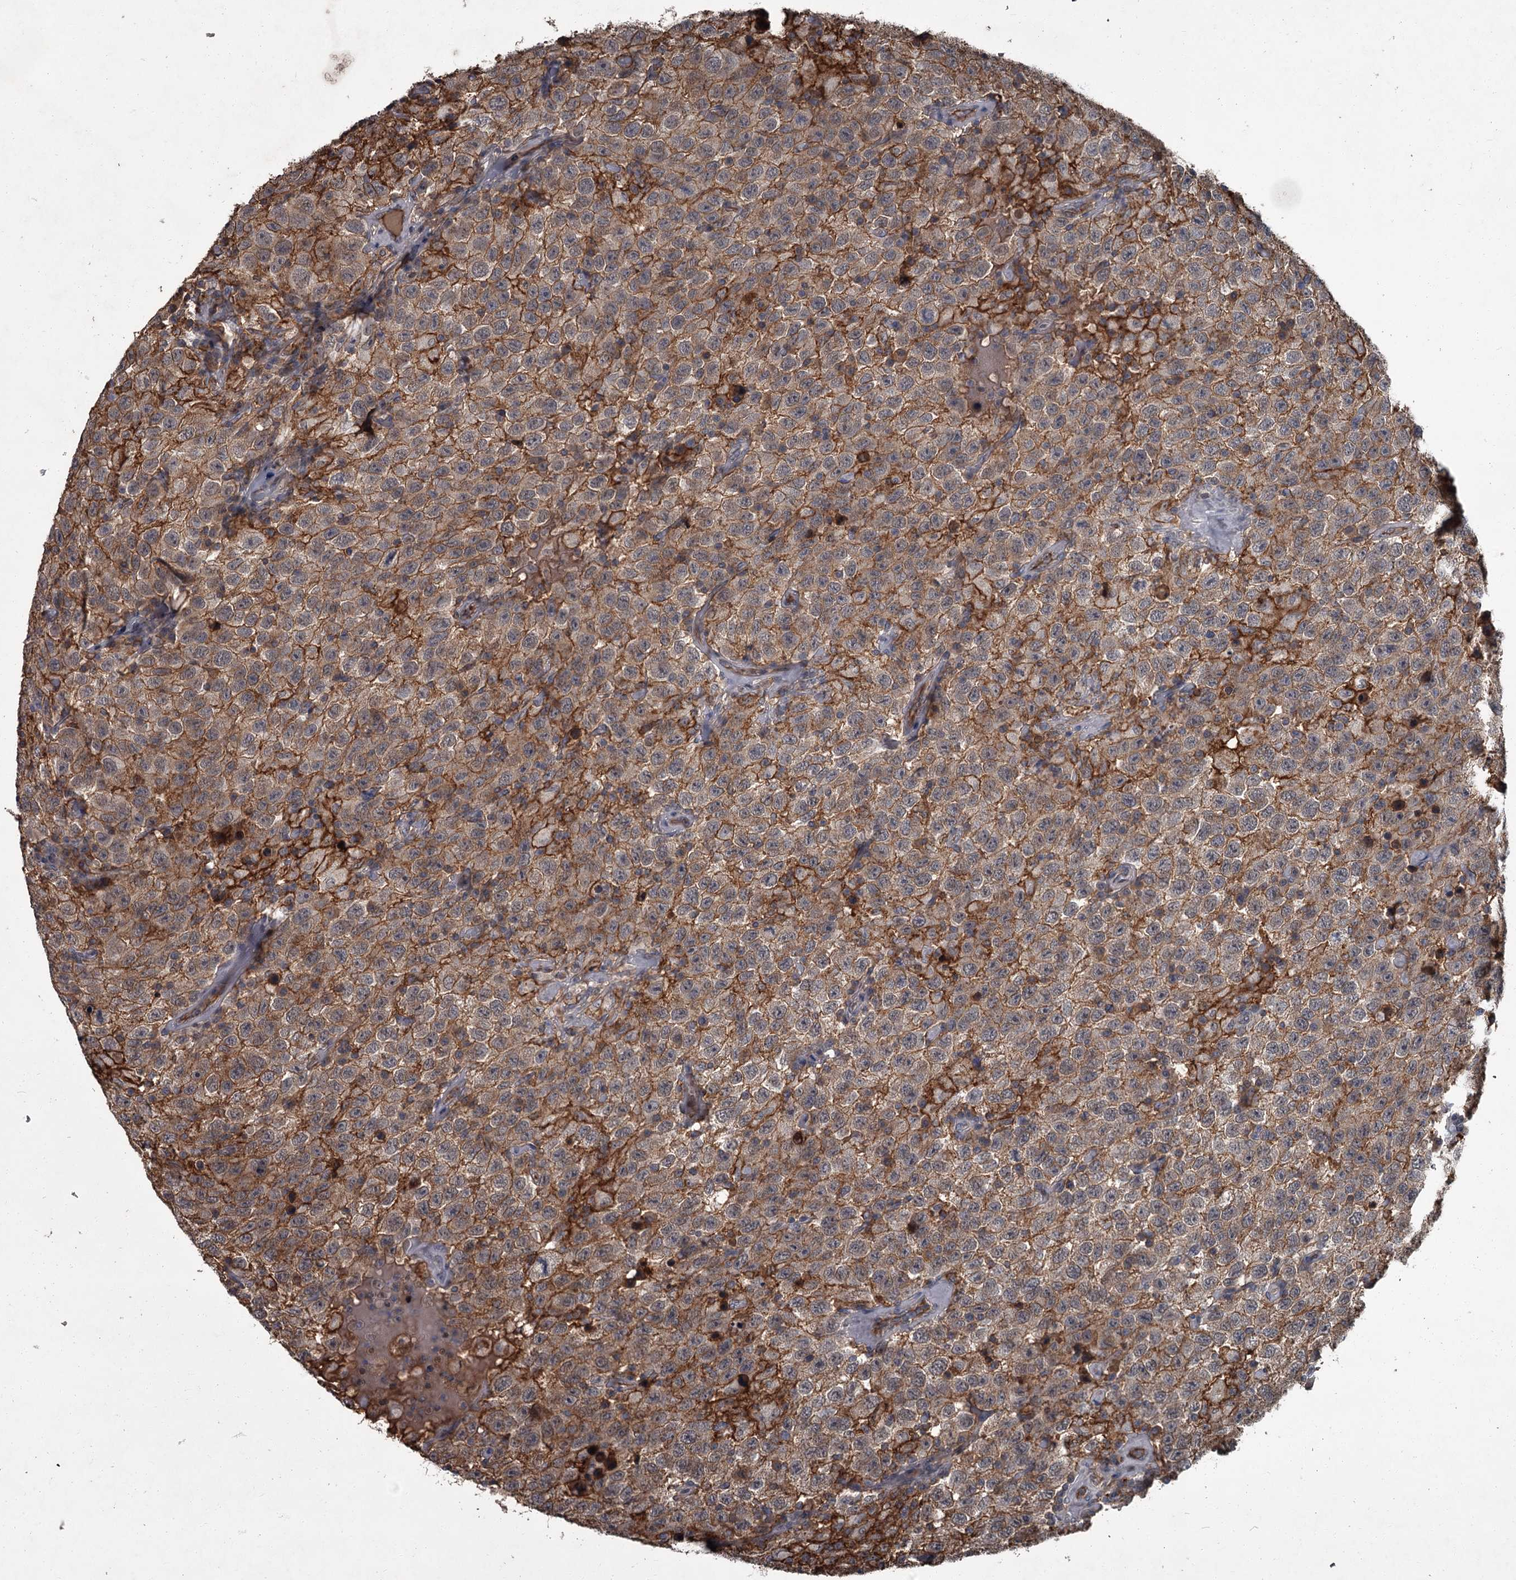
{"staining": {"intensity": "moderate", "quantity": ">75%", "location": "cytoplasmic/membranous"}, "tissue": "testis cancer", "cell_type": "Tumor cells", "image_type": "cancer", "snomed": [{"axis": "morphology", "description": "Seminoma, NOS"}, {"axis": "topography", "description": "Testis"}], "caption": "Protein staining of testis cancer tissue demonstrates moderate cytoplasmic/membranous staining in about >75% of tumor cells. (DAB (3,3'-diaminobenzidine) IHC, brown staining for protein, blue staining for nuclei).", "gene": "FLVCR2", "patient": {"sex": "male", "age": 41}}